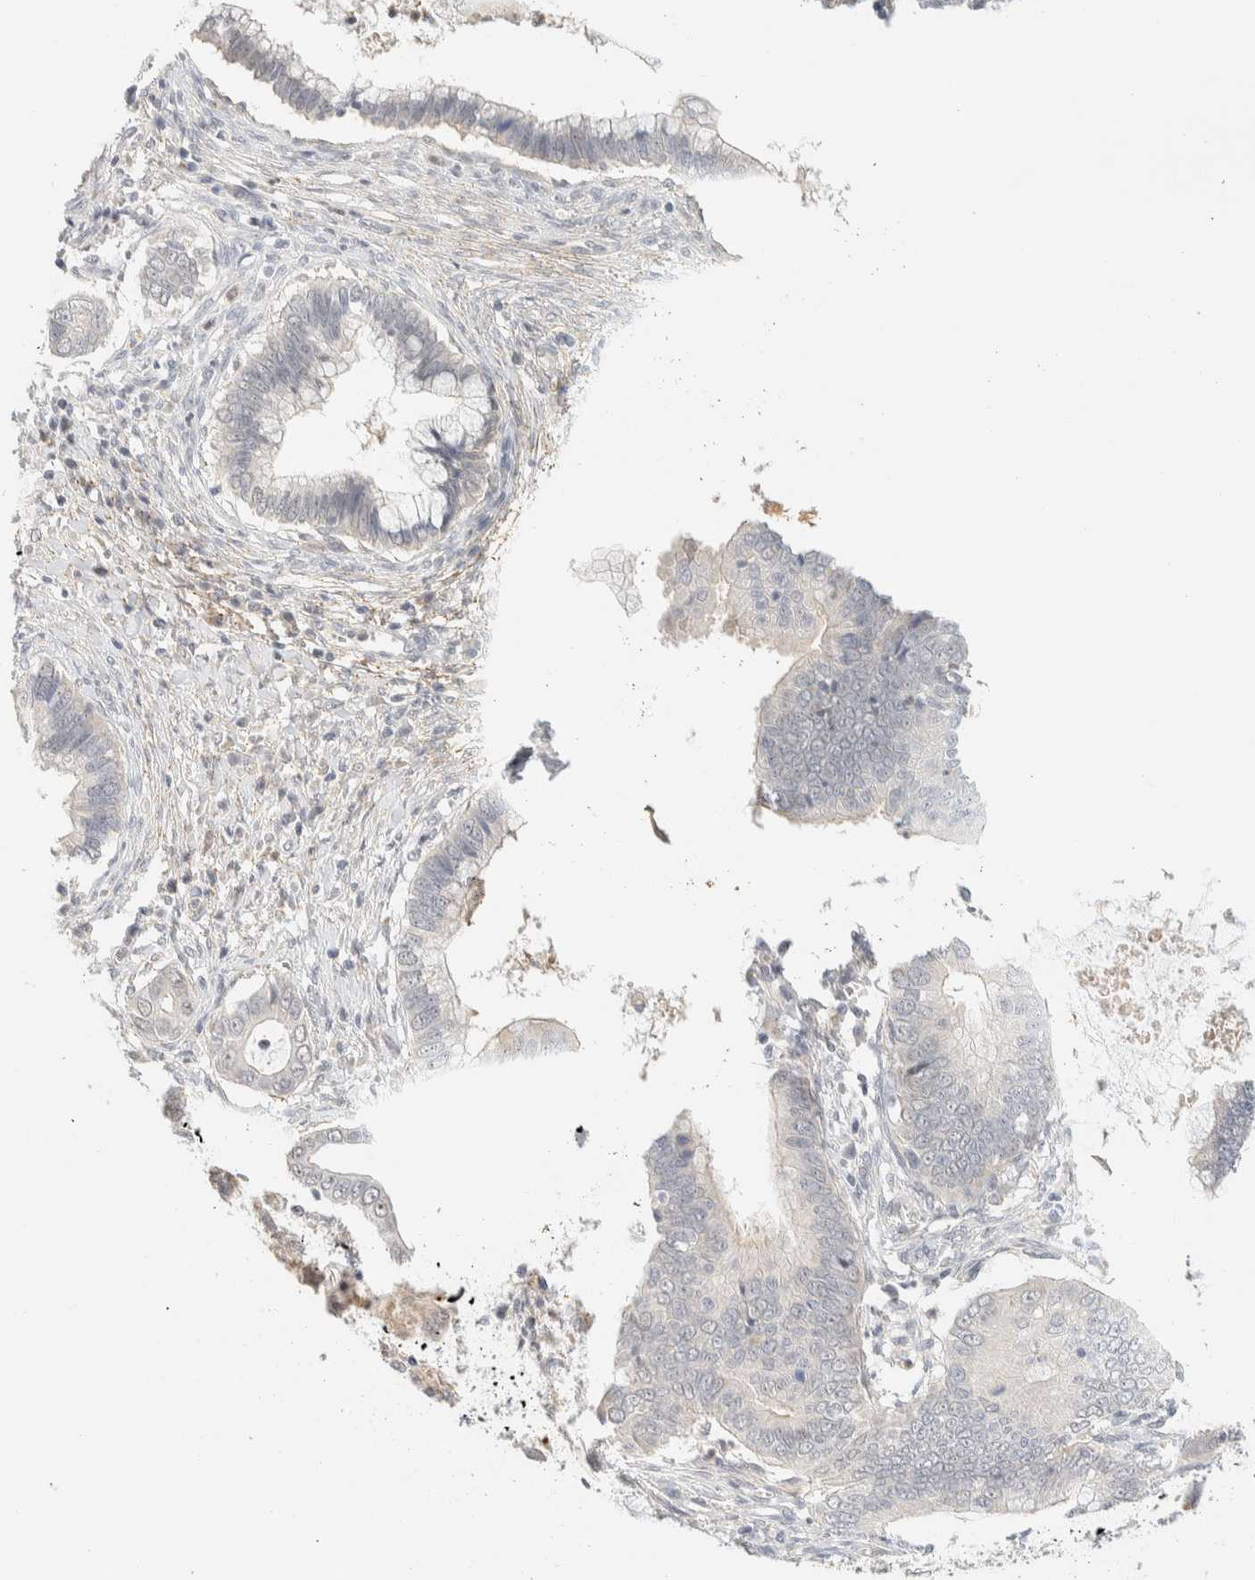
{"staining": {"intensity": "negative", "quantity": "none", "location": "none"}, "tissue": "cervical cancer", "cell_type": "Tumor cells", "image_type": "cancer", "snomed": [{"axis": "morphology", "description": "Adenocarcinoma, NOS"}, {"axis": "topography", "description": "Cervix"}], "caption": "DAB (3,3'-diaminobenzidine) immunohistochemical staining of human adenocarcinoma (cervical) displays no significant staining in tumor cells.", "gene": "TNK1", "patient": {"sex": "female", "age": 44}}